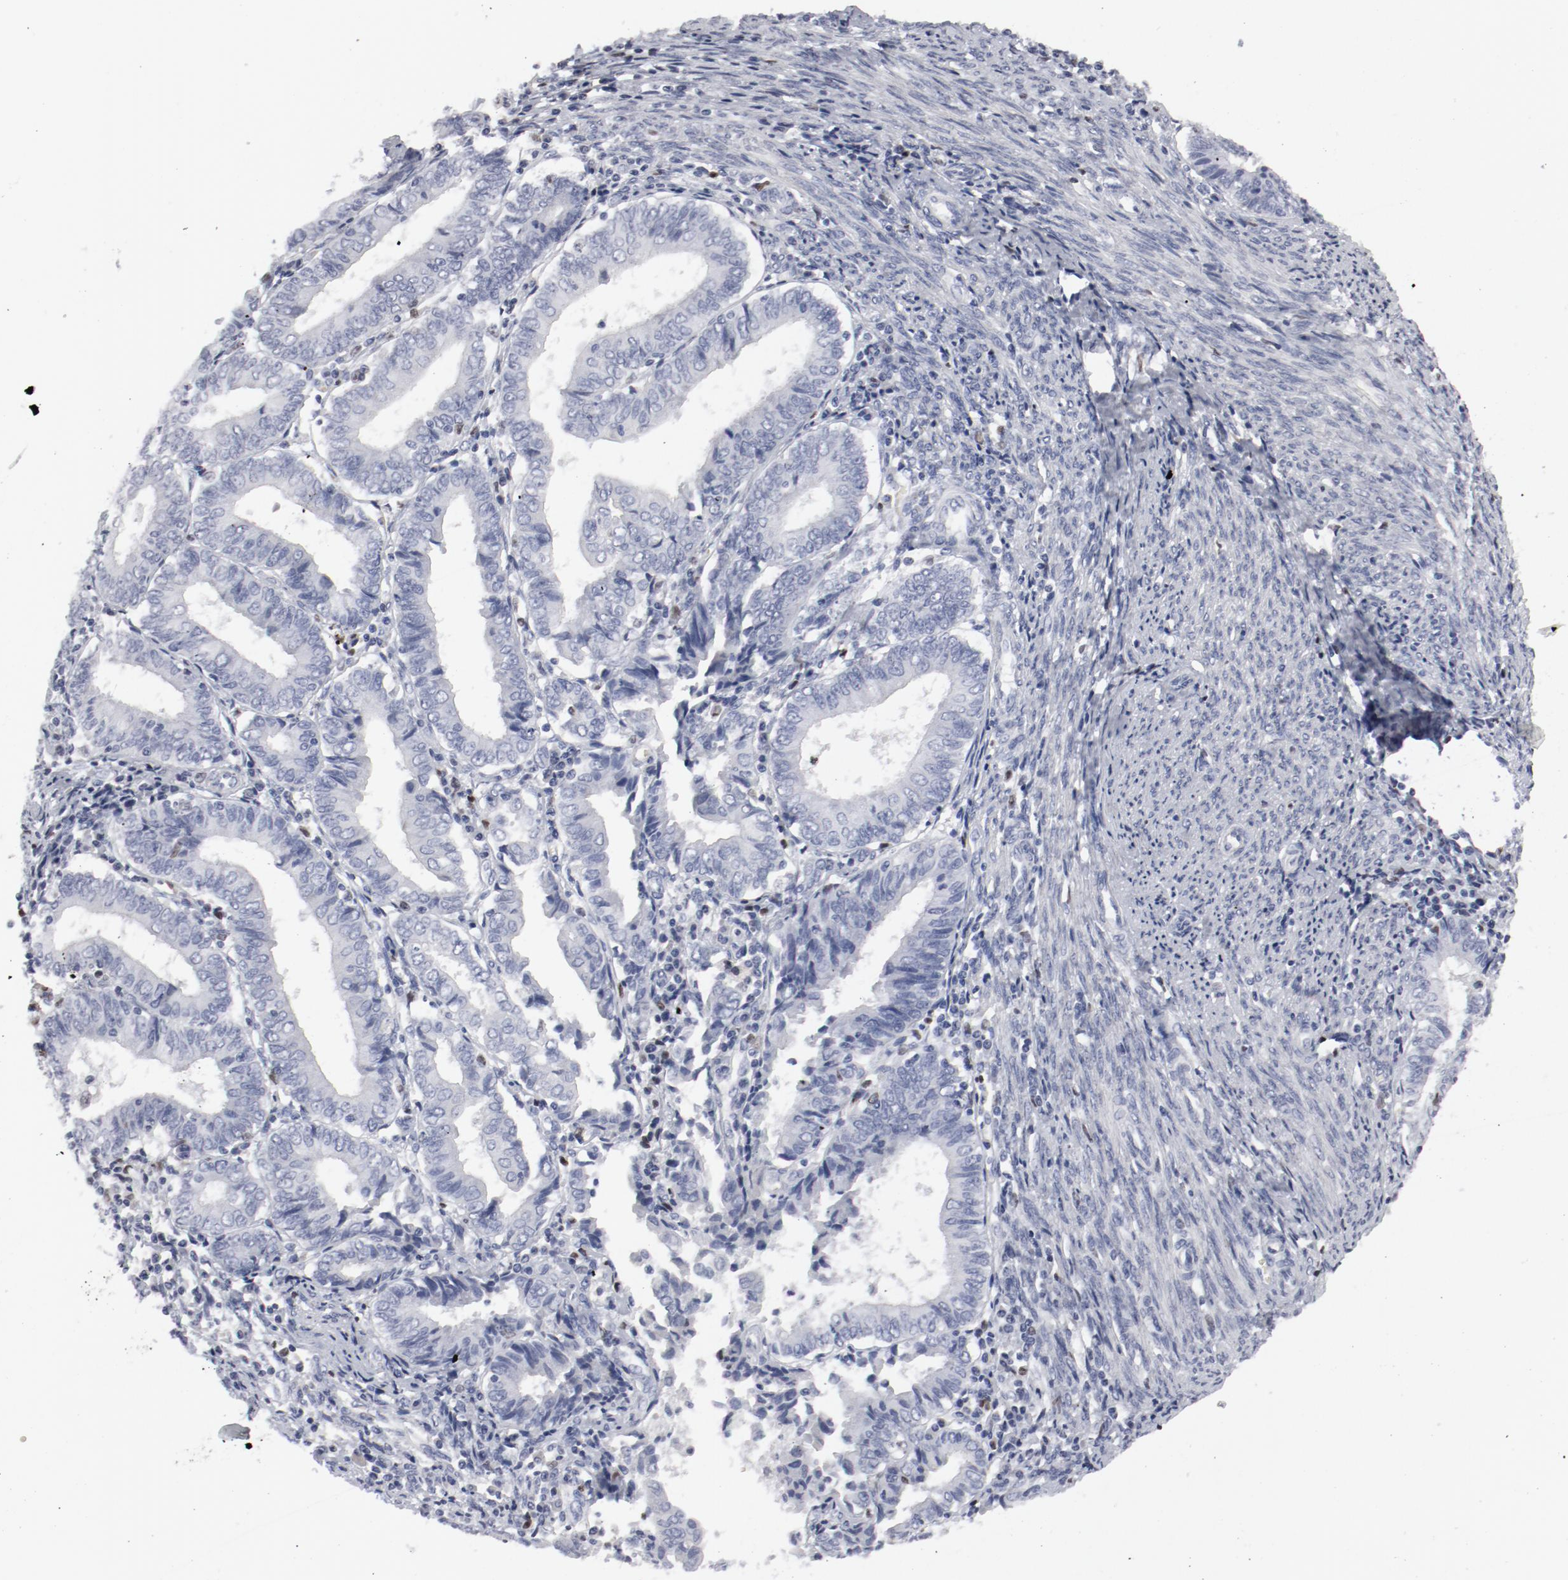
{"staining": {"intensity": "negative", "quantity": "none", "location": "none"}, "tissue": "endometrial cancer", "cell_type": "Tumor cells", "image_type": "cancer", "snomed": [{"axis": "morphology", "description": "Adenocarcinoma, NOS"}, {"axis": "topography", "description": "Endometrium"}], "caption": "Immunohistochemistry photomicrograph of neoplastic tissue: adenocarcinoma (endometrial) stained with DAB (3,3'-diaminobenzidine) shows no significant protein positivity in tumor cells.", "gene": "SPI1", "patient": {"sex": "female", "age": 75}}